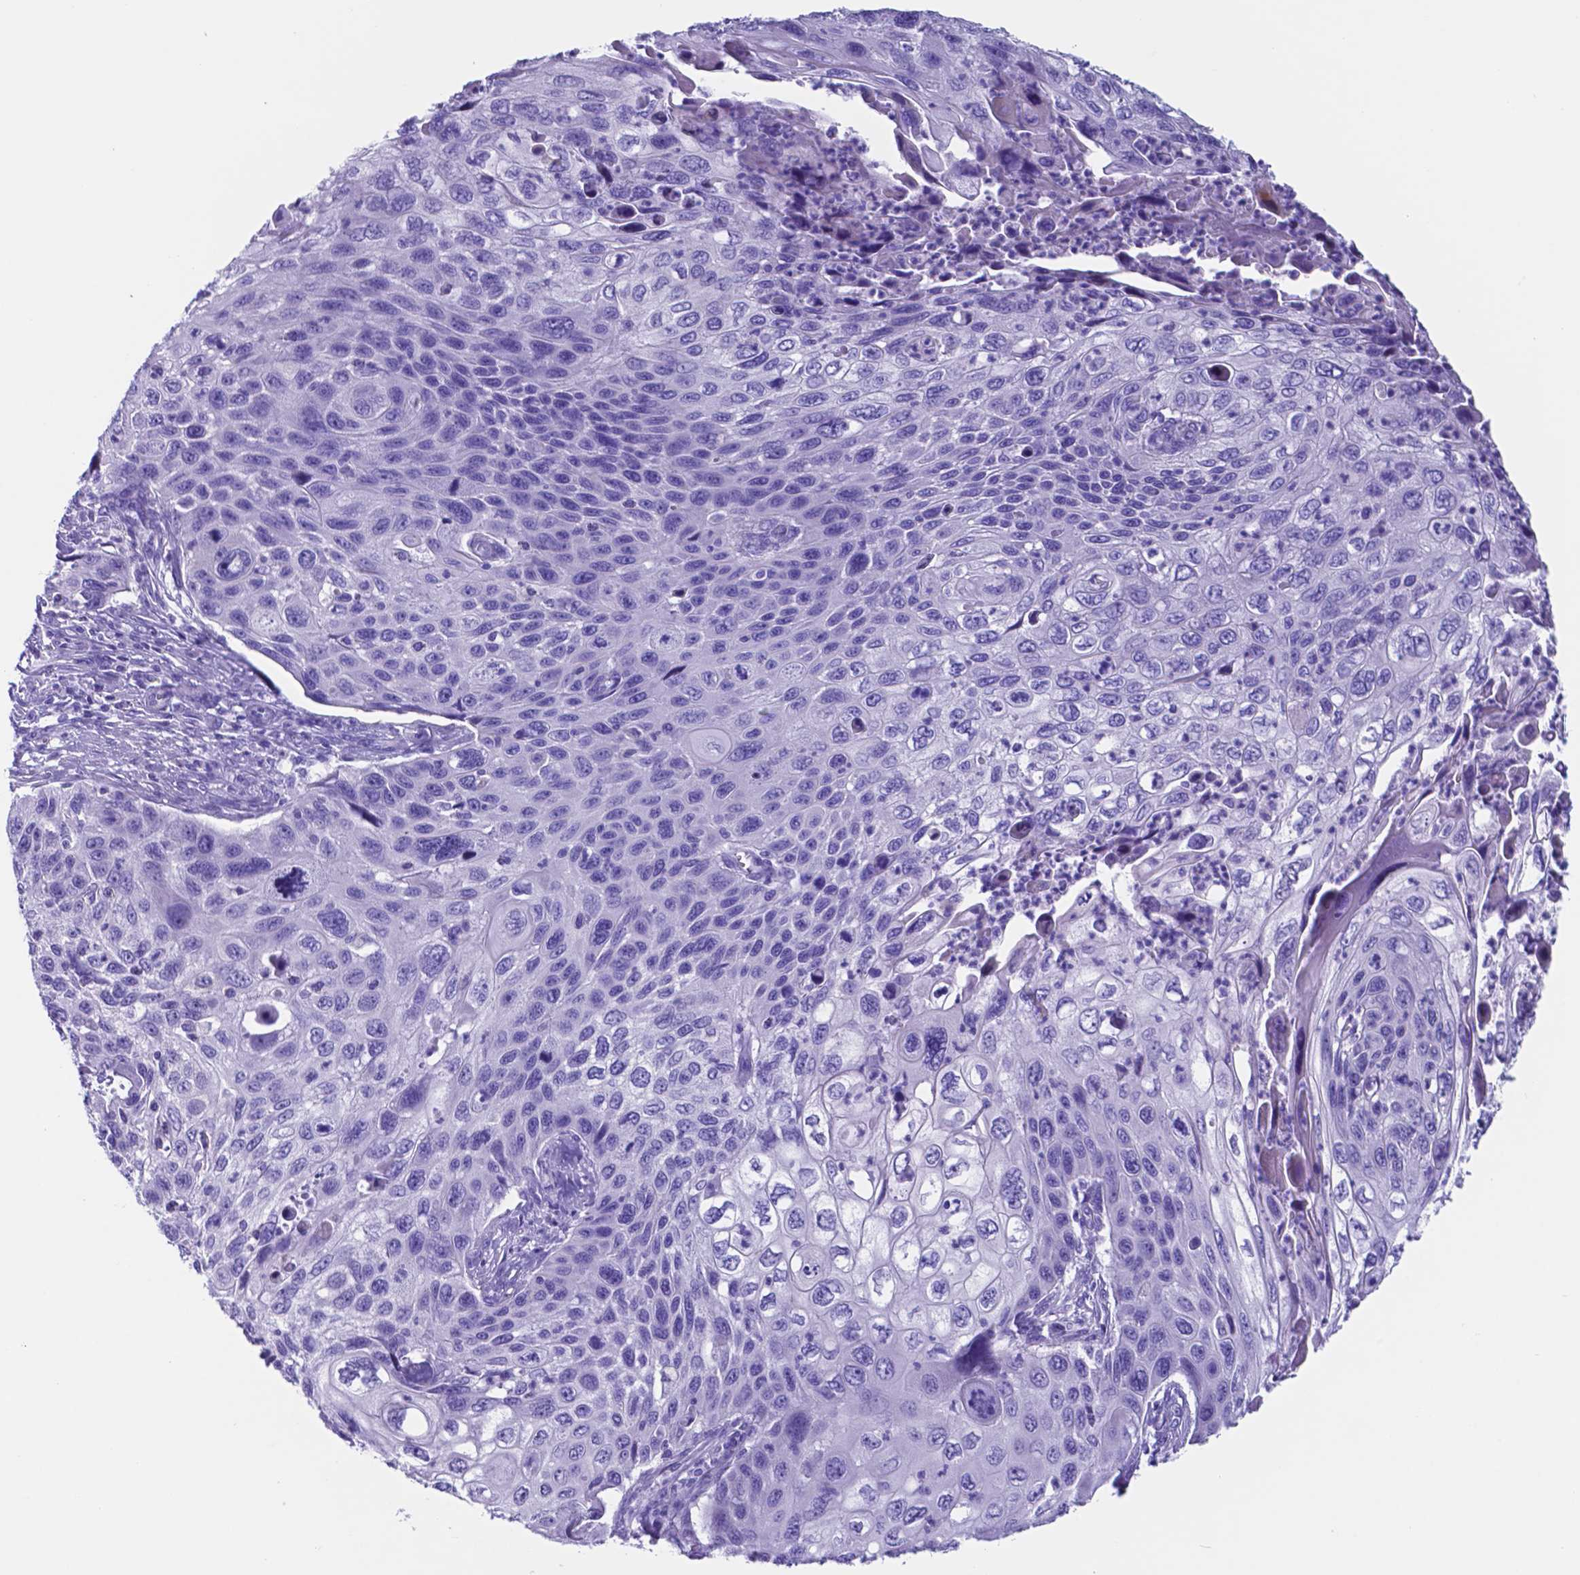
{"staining": {"intensity": "negative", "quantity": "none", "location": "none"}, "tissue": "cervical cancer", "cell_type": "Tumor cells", "image_type": "cancer", "snomed": [{"axis": "morphology", "description": "Squamous cell carcinoma, NOS"}, {"axis": "topography", "description": "Cervix"}], "caption": "DAB (3,3'-diaminobenzidine) immunohistochemical staining of human squamous cell carcinoma (cervical) displays no significant staining in tumor cells.", "gene": "DNAAF8", "patient": {"sex": "female", "age": 70}}